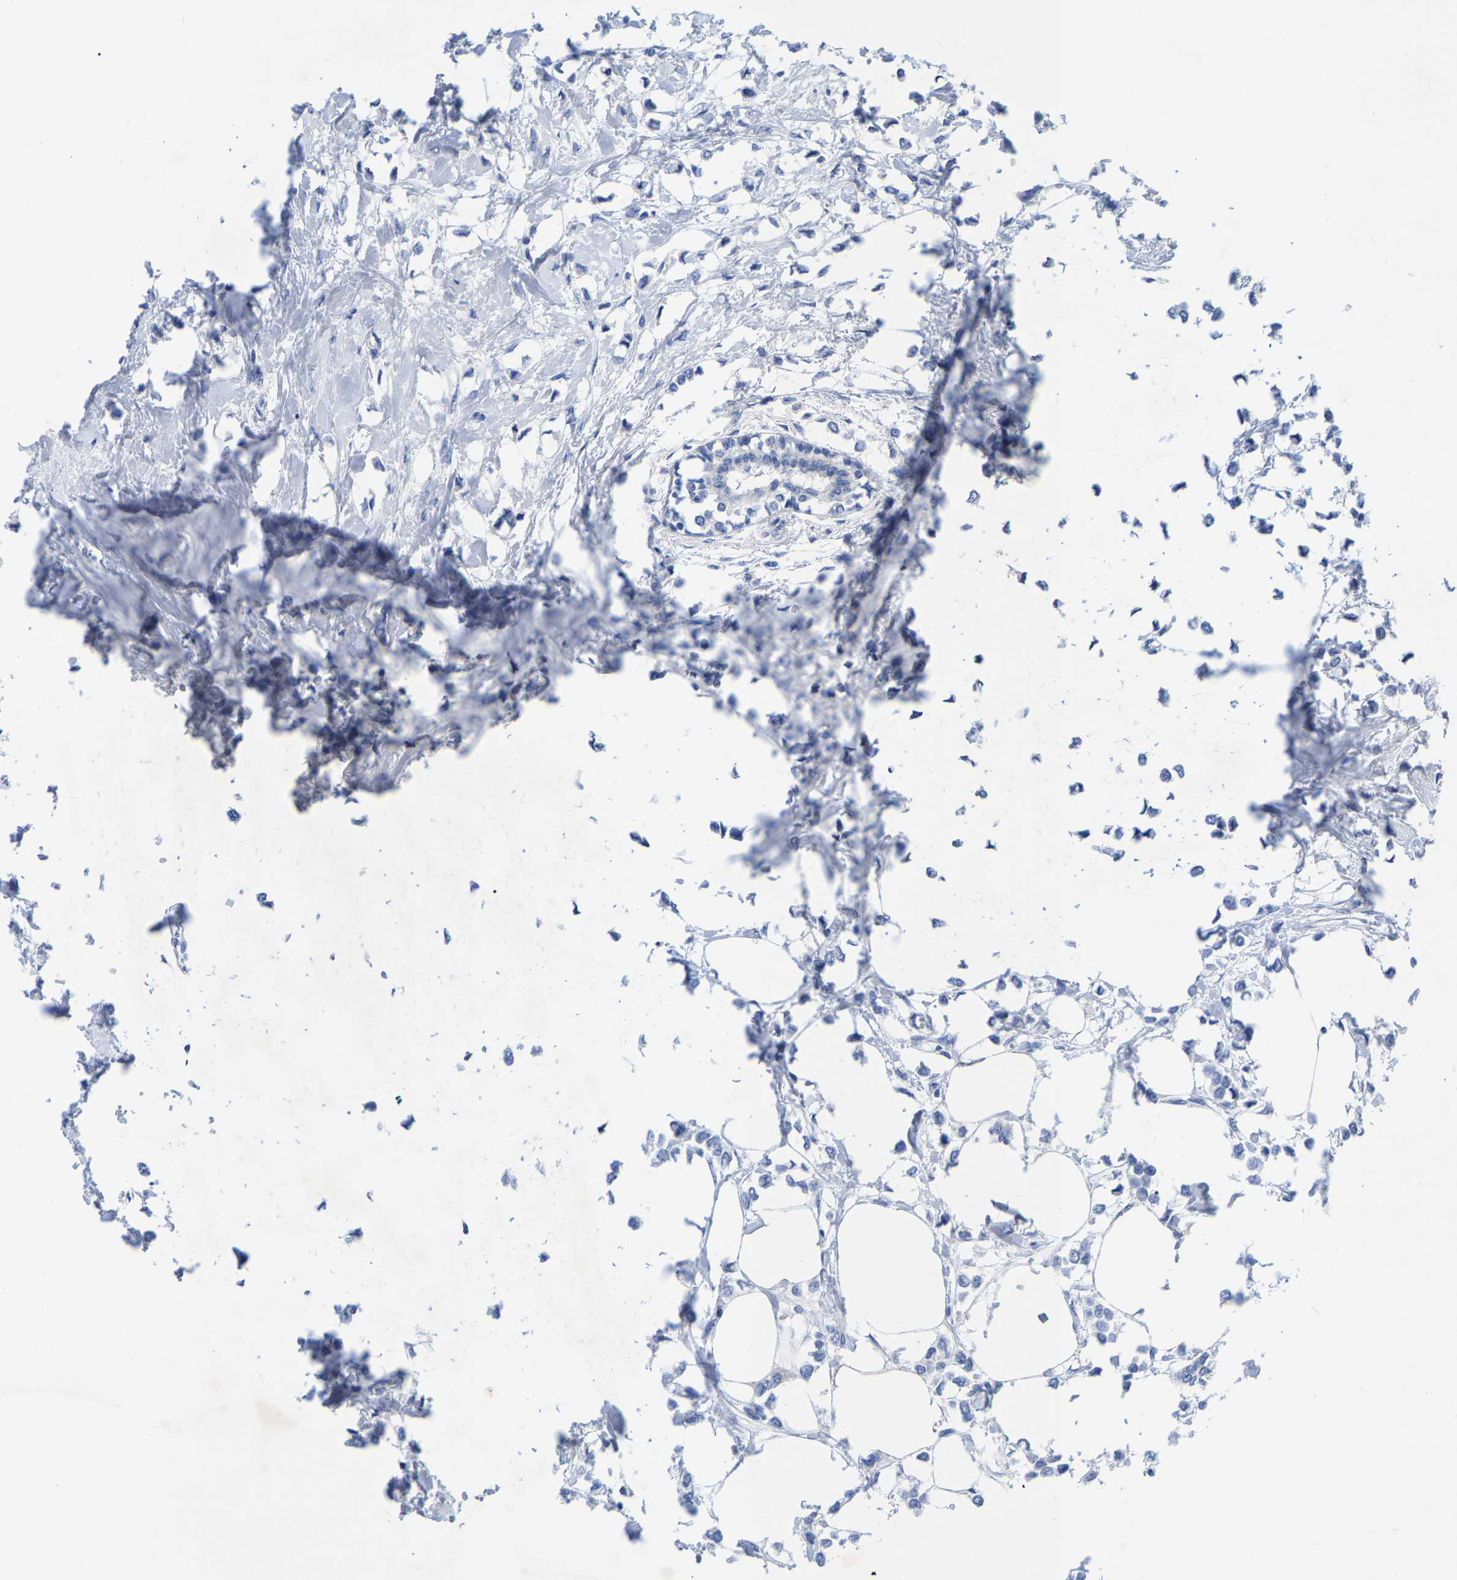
{"staining": {"intensity": "negative", "quantity": "none", "location": "none"}, "tissue": "breast cancer", "cell_type": "Tumor cells", "image_type": "cancer", "snomed": [{"axis": "morphology", "description": "Lobular carcinoma"}, {"axis": "topography", "description": "Breast"}], "caption": "An immunohistochemistry micrograph of breast cancer is shown. There is no staining in tumor cells of breast cancer. (DAB (3,3'-diaminobenzidine) immunohistochemistry, high magnification).", "gene": "ZNF629", "patient": {"sex": "female", "age": 51}}